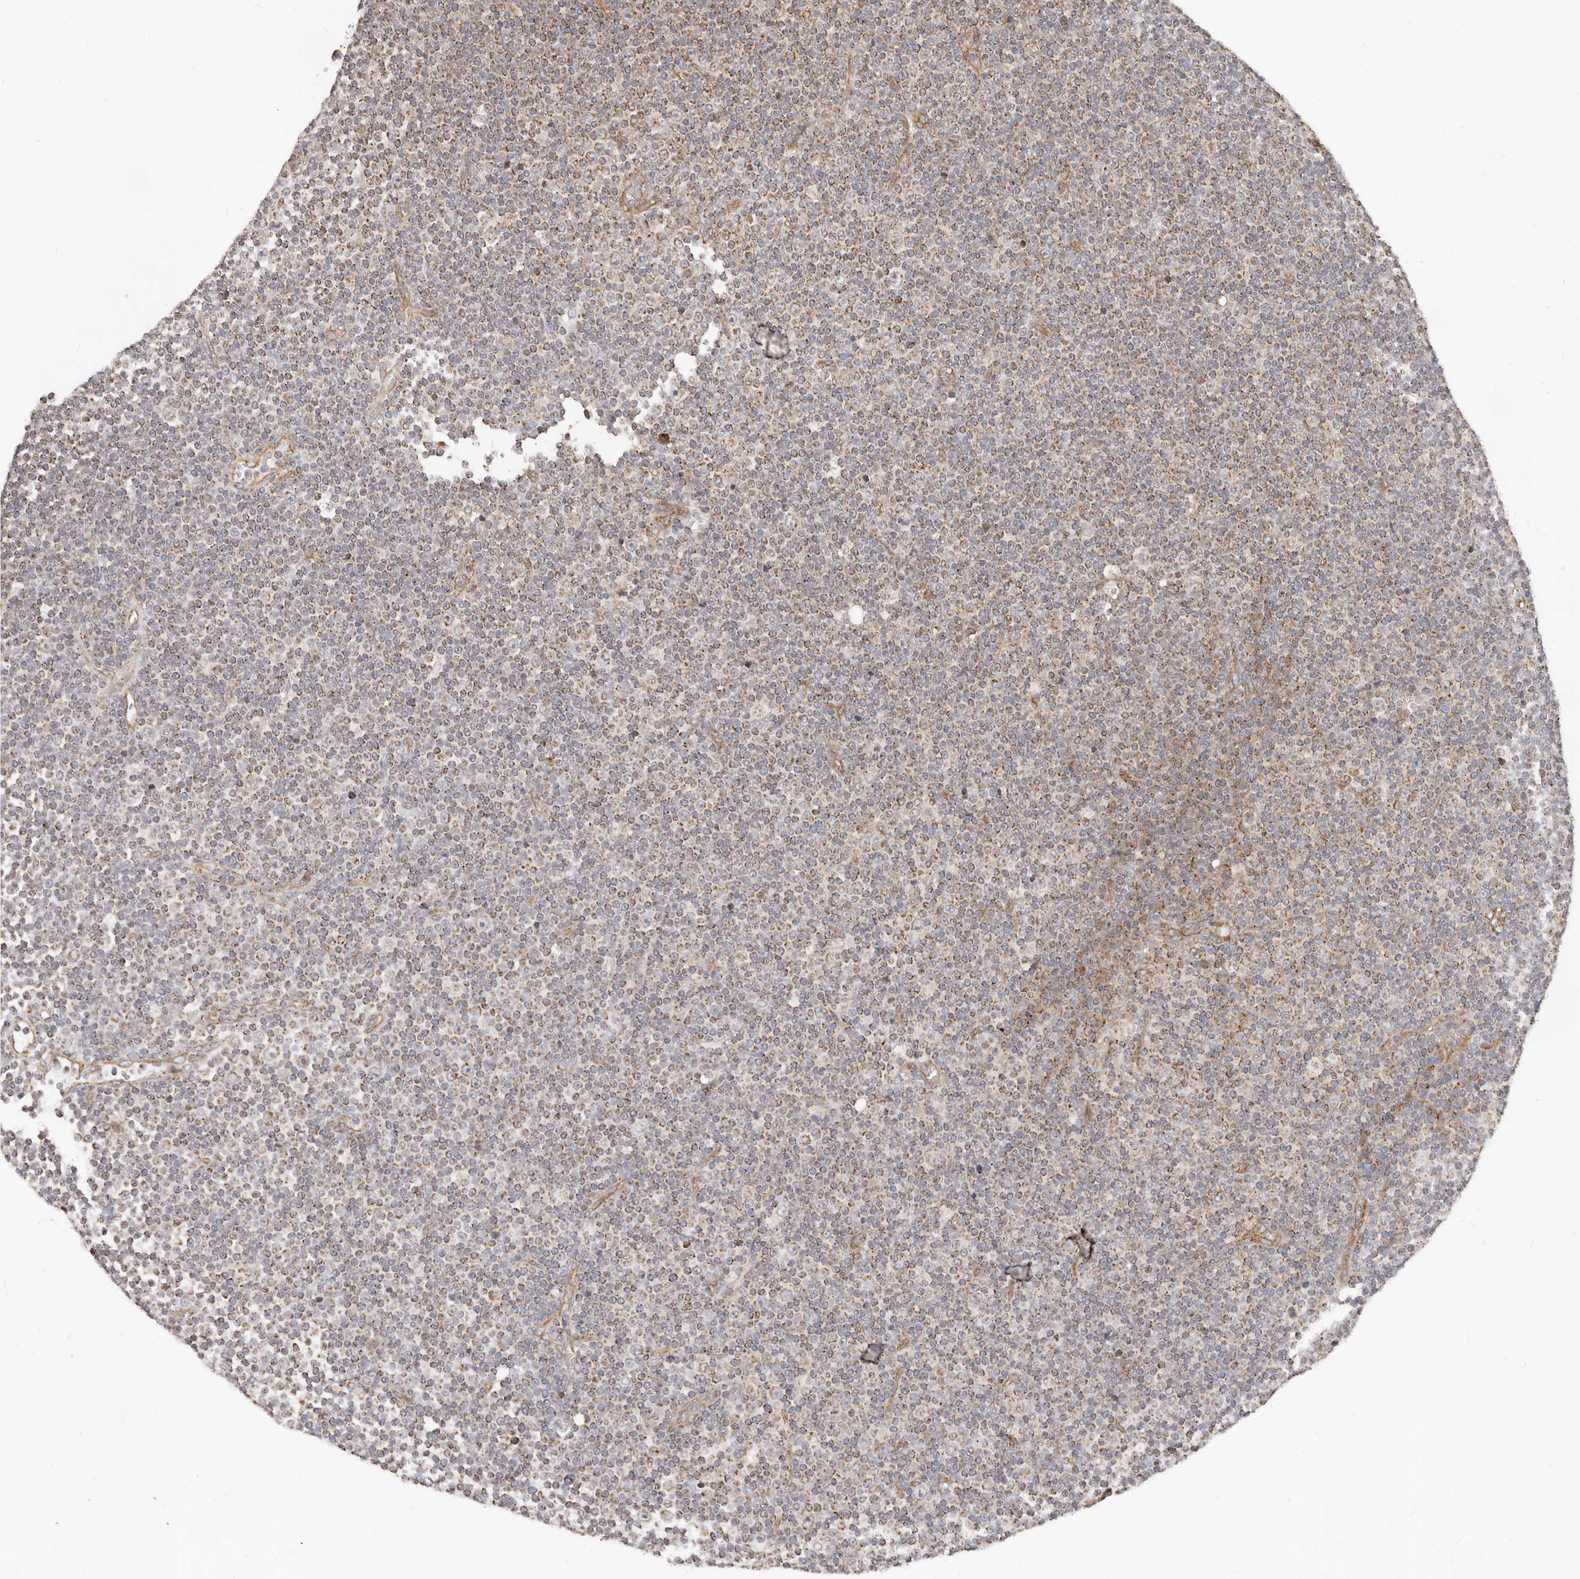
{"staining": {"intensity": "strong", "quantity": "25%-75%", "location": "cytoplasmic/membranous"}, "tissue": "lymphoma", "cell_type": "Tumor cells", "image_type": "cancer", "snomed": [{"axis": "morphology", "description": "Malignant lymphoma, non-Hodgkin's type, Low grade"}, {"axis": "topography", "description": "Lymph node"}], "caption": "Immunohistochemistry image of neoplastic tissue: low-grade malignant lymphoma, non-Hodgkin's type stained using immunohistochemistry (IHC) reveals high levels of strong protein expression localized specifically in the cytoplasmic/membranous of tumor cells, appearing as a cytoplasmic/membranous brown color.", "gene": "USP49", "patient": {"sex": "female", "age": 67}}